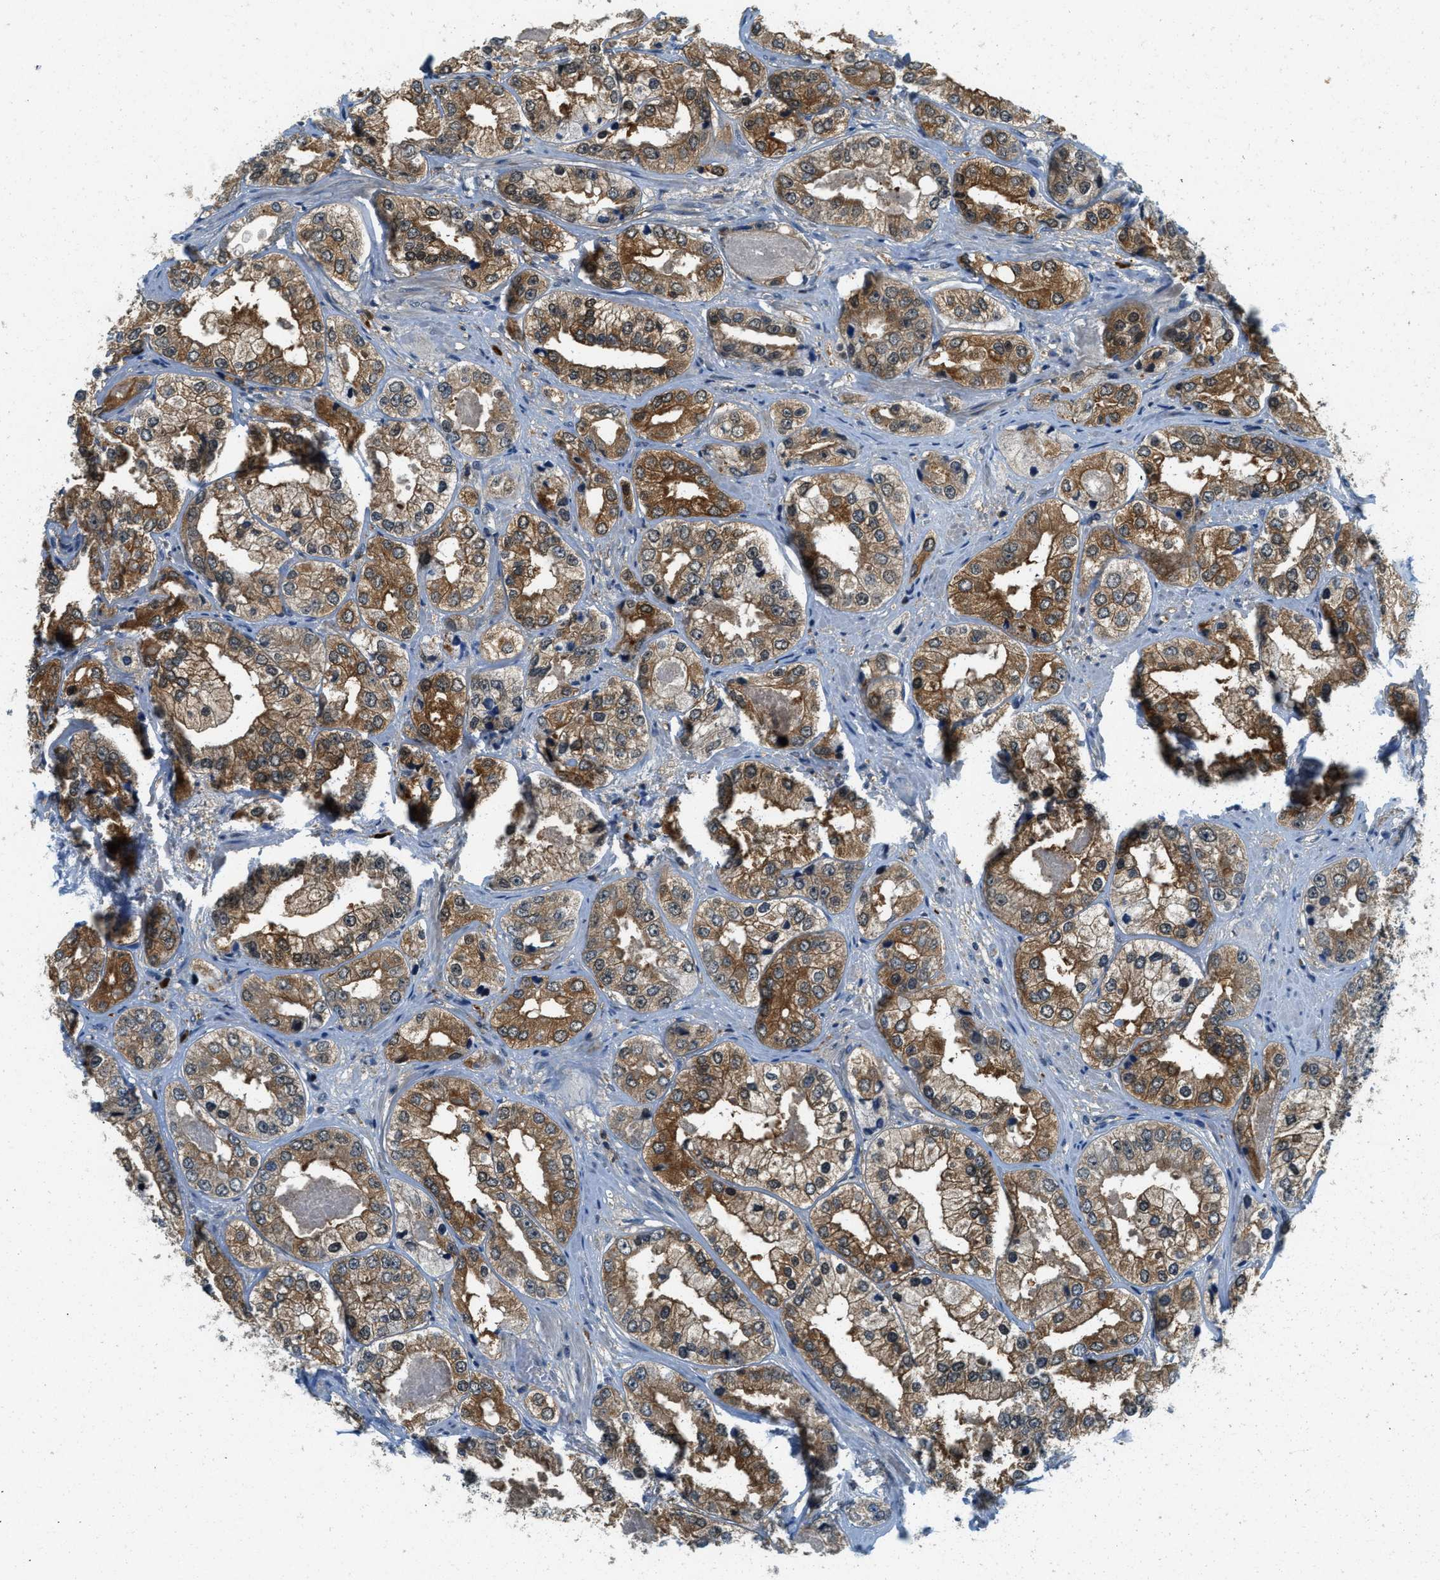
{"staining": {"intensity": "moderate", "quantity": ">75%", "location": "cytoplasmic/membranous"}, "tissue": "prostate cancer", "cell_type": "Tumor cells", "image_type": "cancer", "snomed": [{"axis": "morphology", "description": "Adenocarcinoma, High grade"}, {"axis": "topography", "description": "Prostate"}], "caption": "IHC histopathology image of prostate adenocarcinoma (high-grade) stained for a protein (brown), which demonstrates medium levels of moderate cytoplasmic/membranous staining in approximately >75% of tumor cells.", "gene": "GMPPB", "patient": {"sex": "male", "age": 61}}